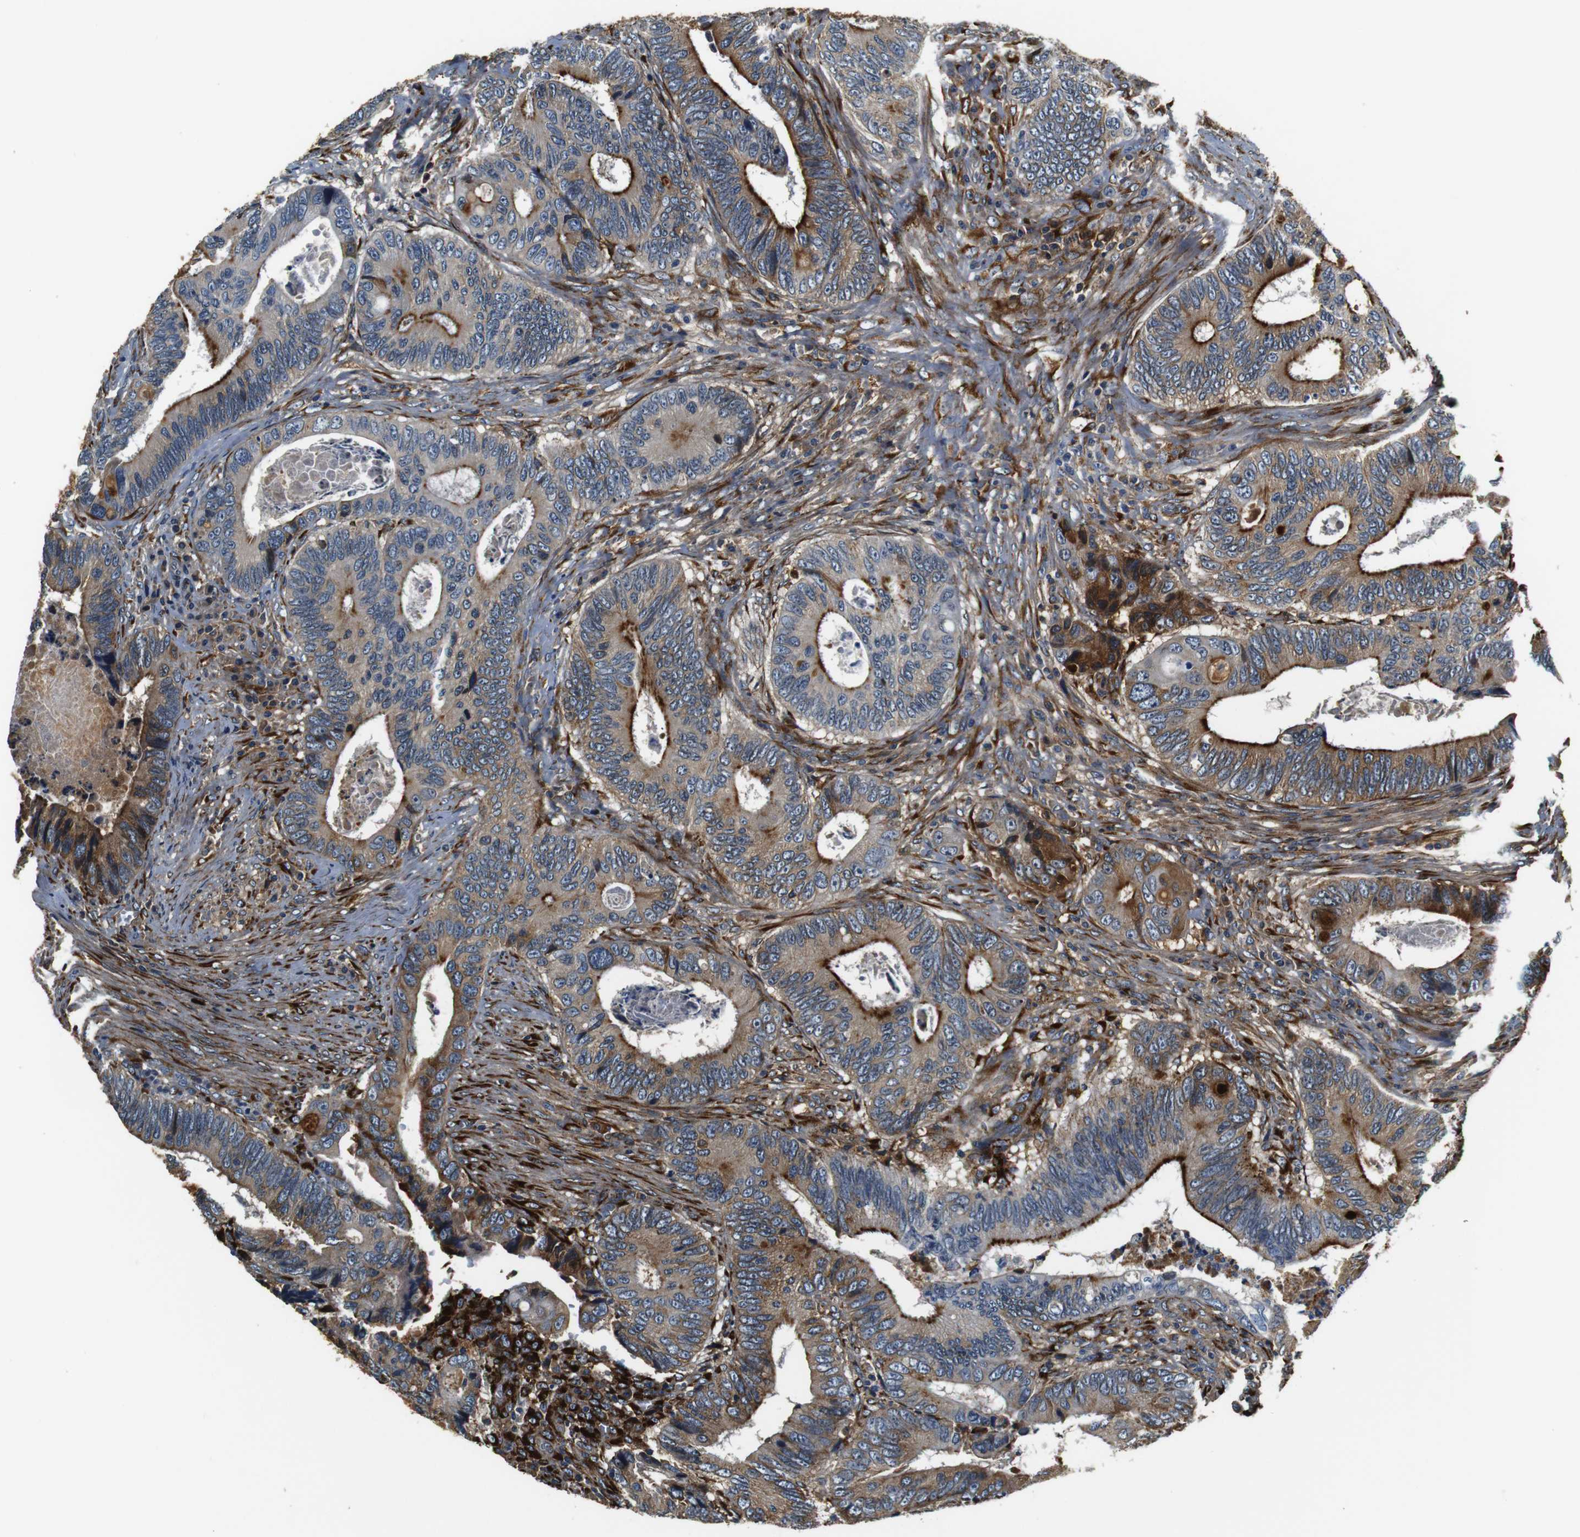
{"staining": {"intensity": "moderate", "quantity": ">75%", "location": "cytoplasmic/membranous"}, "tissue": "colorectal cancer", "cell_type": "Tumor cells", "image_type": "cancer", "snomed": [{"axis": "morphology", "description": "Inflammation, NOS"}, {"axis": "morphology", "description": "Adenocarcinoma, NOS"}, {"axis": "topography", "description": "Colon"}], "caption": "Moderate cytoplasmic/membranous positivity is seen in about >75% of tumor cells in adenocarcinoma (colorectal). (Stains: DAB in brown, nuclei in blue, Microscopy: brightfield microscopy at high magnification).", "gene": "COL1A1", "patient": {"sex": "male", "age": 72}}